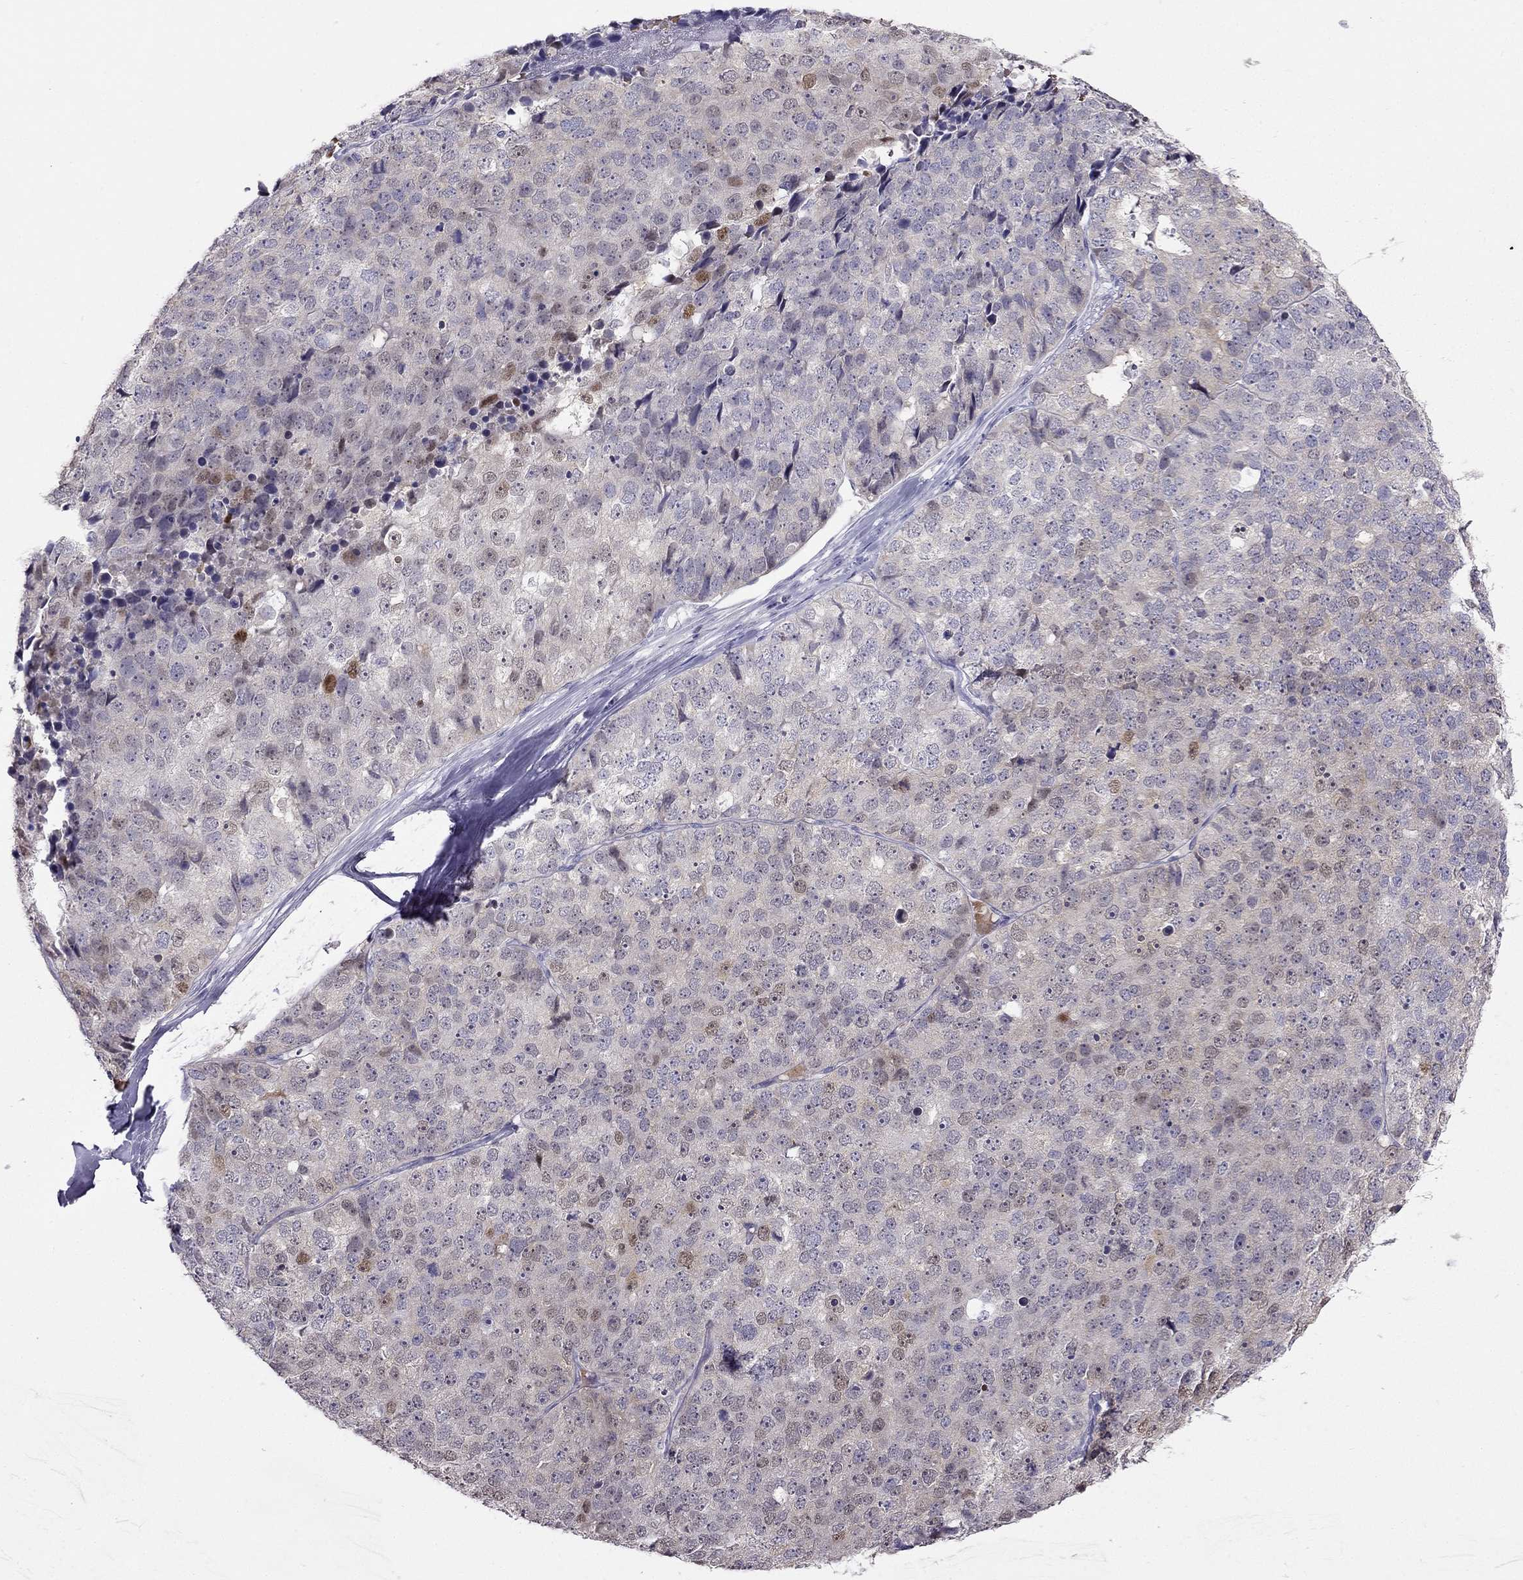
{"staining": {"intensity": "moderate", "quantity": "<25%", "location": "nuclear"}, "tissue": "stomach cancer", "cell_type": "Tumor cells", "image_type": "cancer", "snomed": [{"axis": "morphology", "description": "Adenocarcinoma, NOS"}, {"axis": "topography", "description": "Stomach"}], "caption": "A brown stain labels moderate nuclear positivity of a protein in human stomach cancer (adenocarcinoma) tumor cells.", "gene": "RSPH14", "patient": {"sex": "male", "age": 69}}